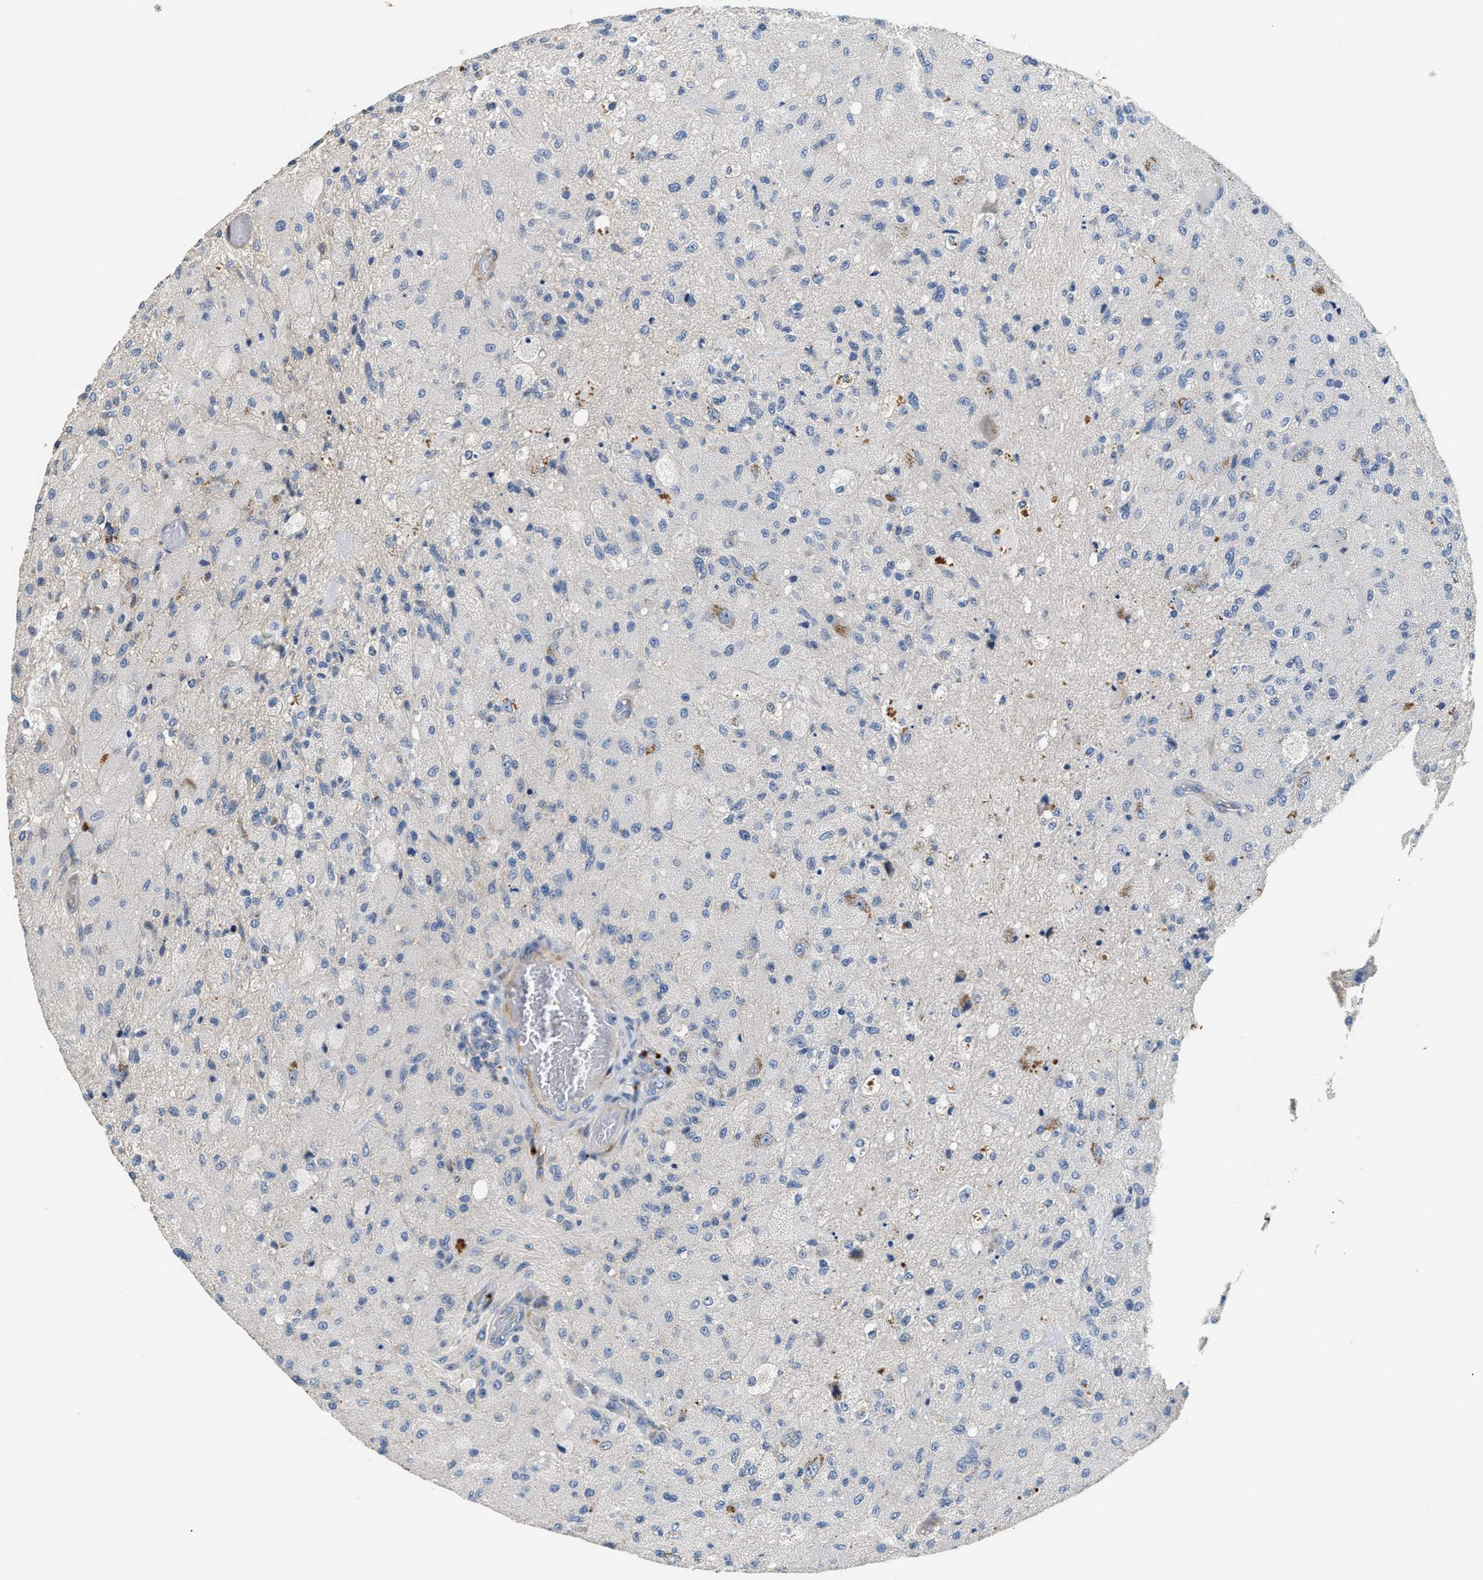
{"staining": {"intensity": "negative", "quantity": "none", "location": "none"}, "tissue": "glioma", "cell_type": "Tumor cells", "image_type": "cancer", "snomed": [{"axis": "morphology", "description": "Normal tissue, NOS"}, {"axis": "morphology", "description": "Glioma, malignant, High grade"}, {"axis": "topography", "description": "Cerebral cortex"}], "caption": "This is a photomicrograph of immunohistochemistry (IHC) staining of malignant glioma (high-grade), which shows no expression in tumor cells.", "gene": "IL17RC", "patient": {"sex": "male", "age": 77}}